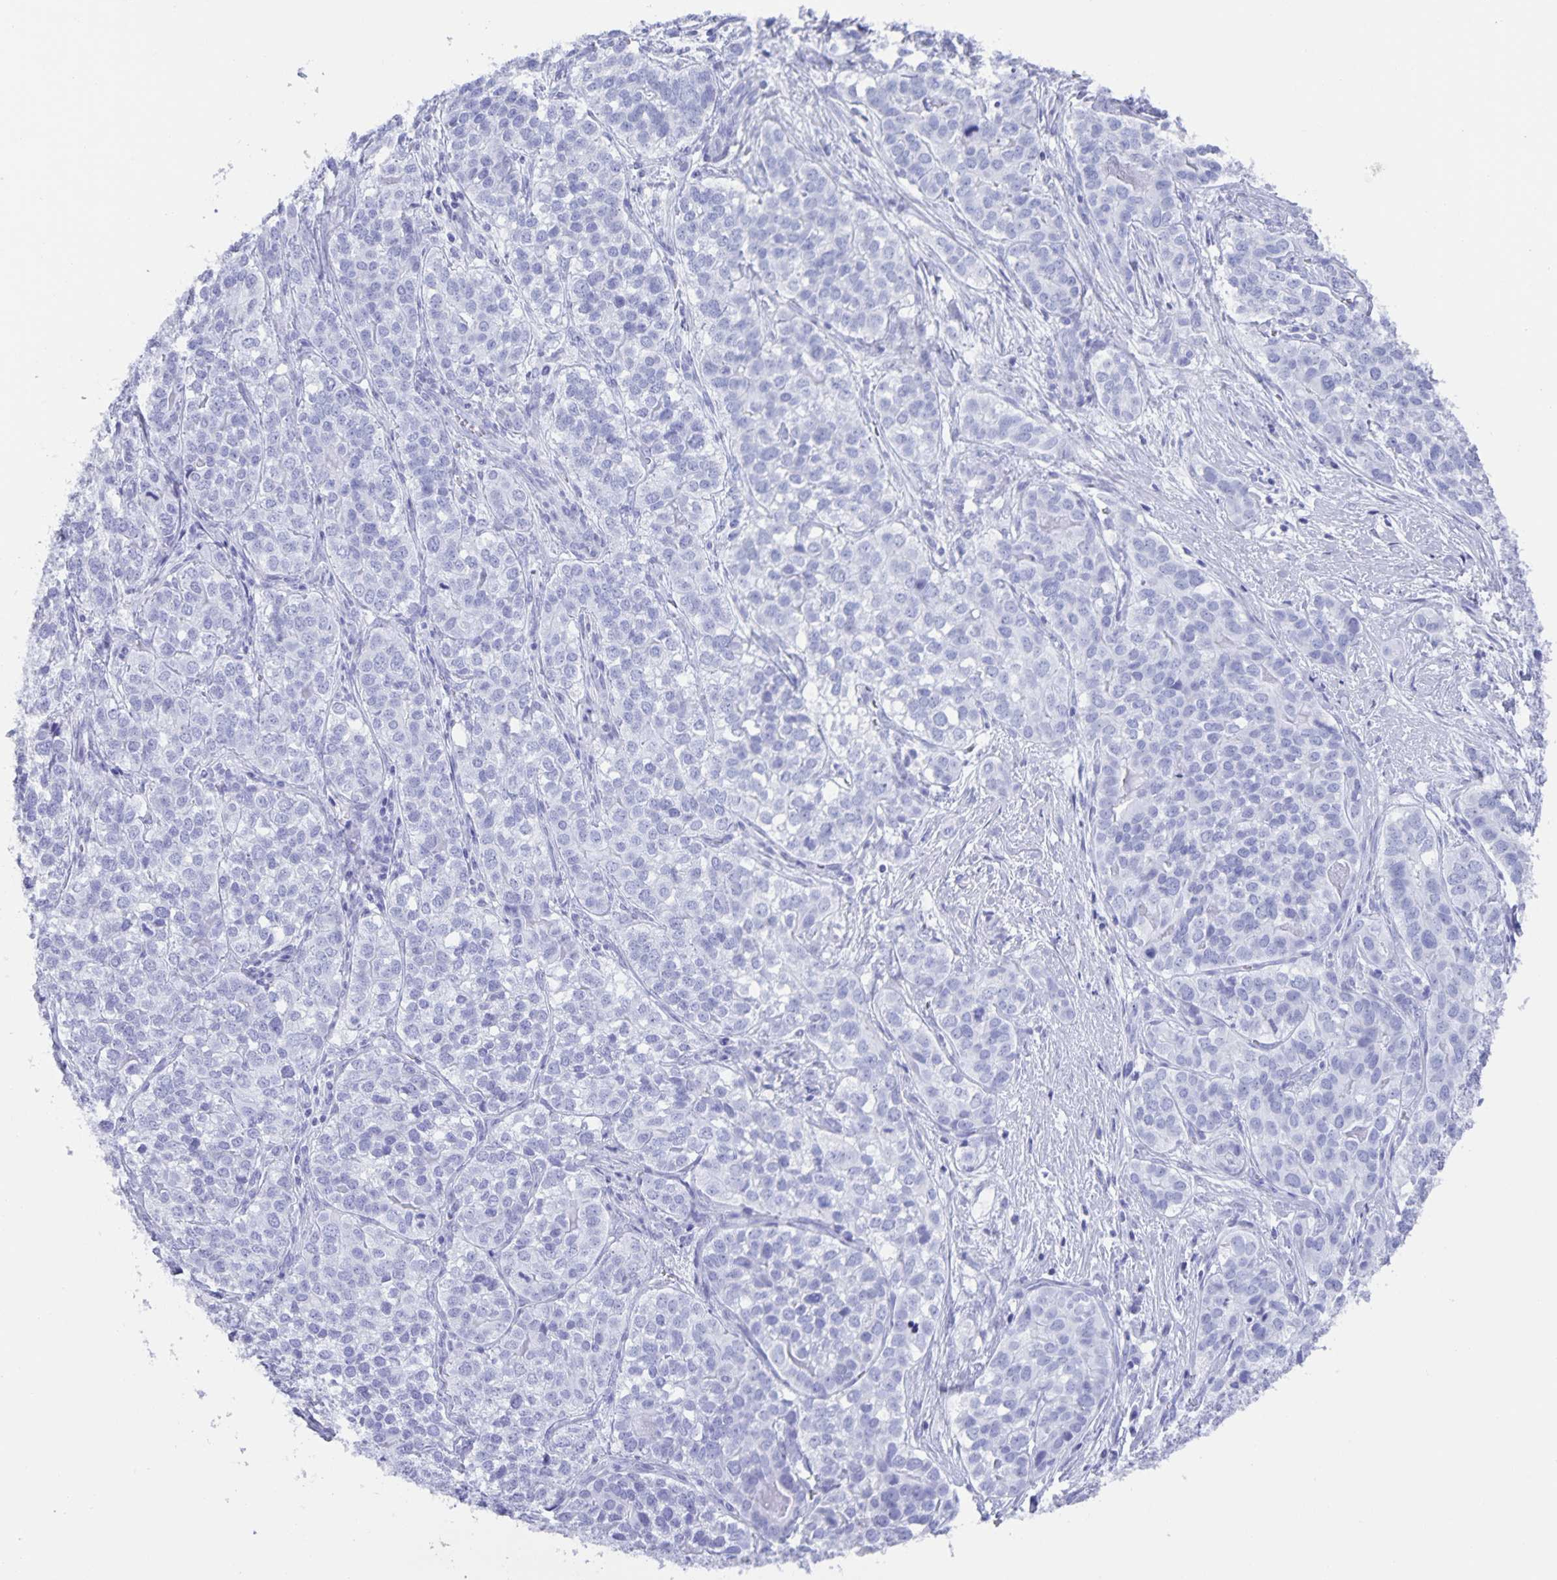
{"staining": {"intensity": "negative", "quantity": "none", "location": "none"}, "tissue": "liver cancer", "cell_type": "Tumor cells", "image_type": "cancer", "snomed": [{"axis": "morphology", "description": "Cholangiocarcinoma"}, {"axis": "topography", "description": "Liver"}], "caption": "DAB (3,3'-diaminobenzidine) immunohistochemical staining of cholangiocarcinoma (liver) shows no significant expression in tumor cells.", "gene": "AQP4", "patient": {"sex": "male", "age": 56}}